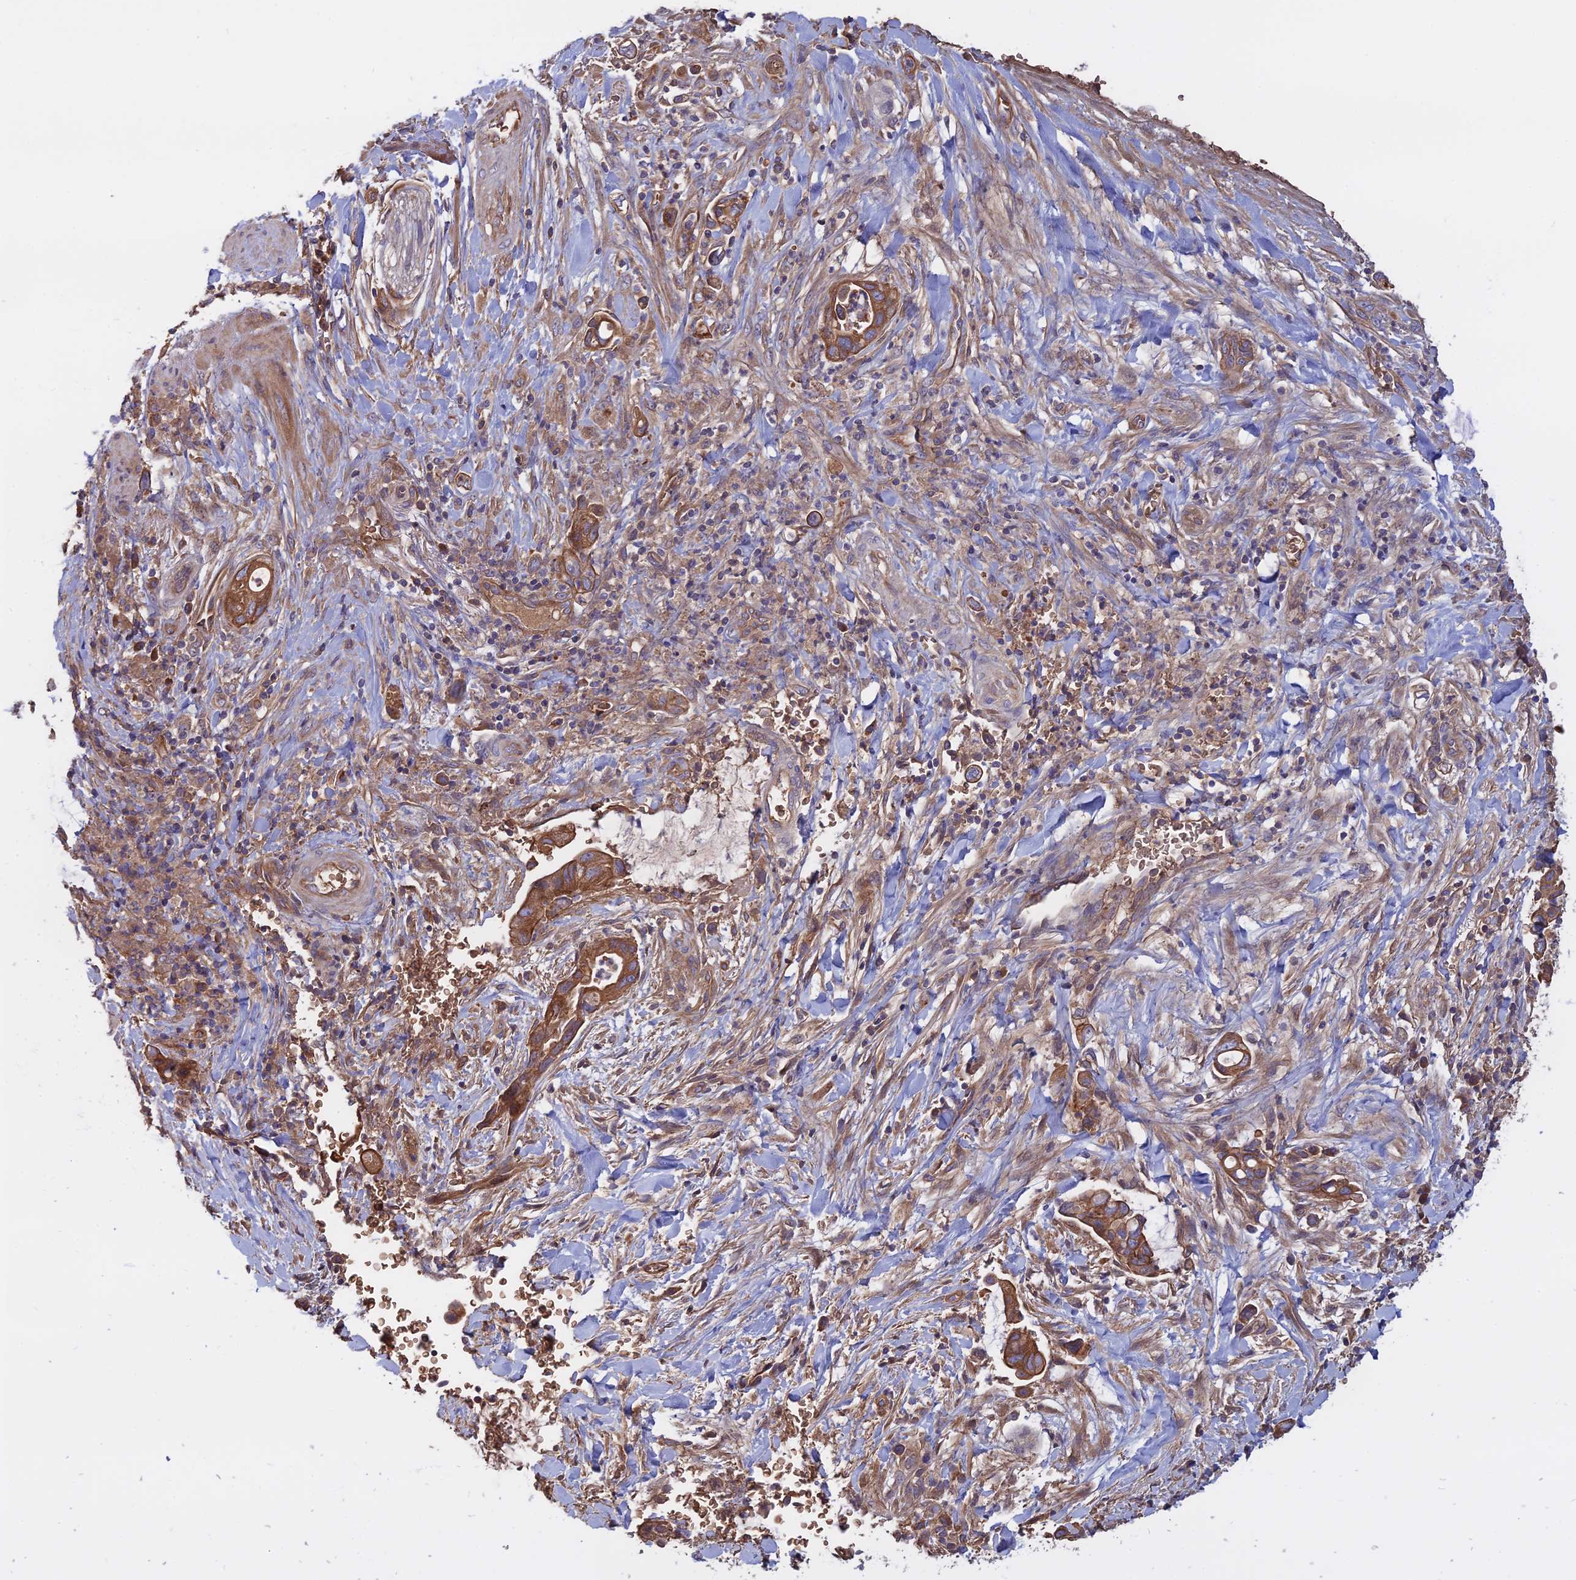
{"staining": {"intensity": "moderate", "quantity": ">75%", "location": "cytoplasmic/membranous"}, "tissue": "pancreatic cancer", "cell_type": "Tumor cells", "image_type": "cancer", "snomed": [{"axis": "morphology", "description": "Adenocarcinoma, NOS"}, {"axis": "topography", "description": "Pancreas"}], "caption": "Moderate cytoplasmic/membranous staining for a protein is present in approximately >75% of tumor cells of pancreatic cancer using immunohistochemistry.", "gene": "GALR2", "patient": {"sex": "male", "age": 75}}